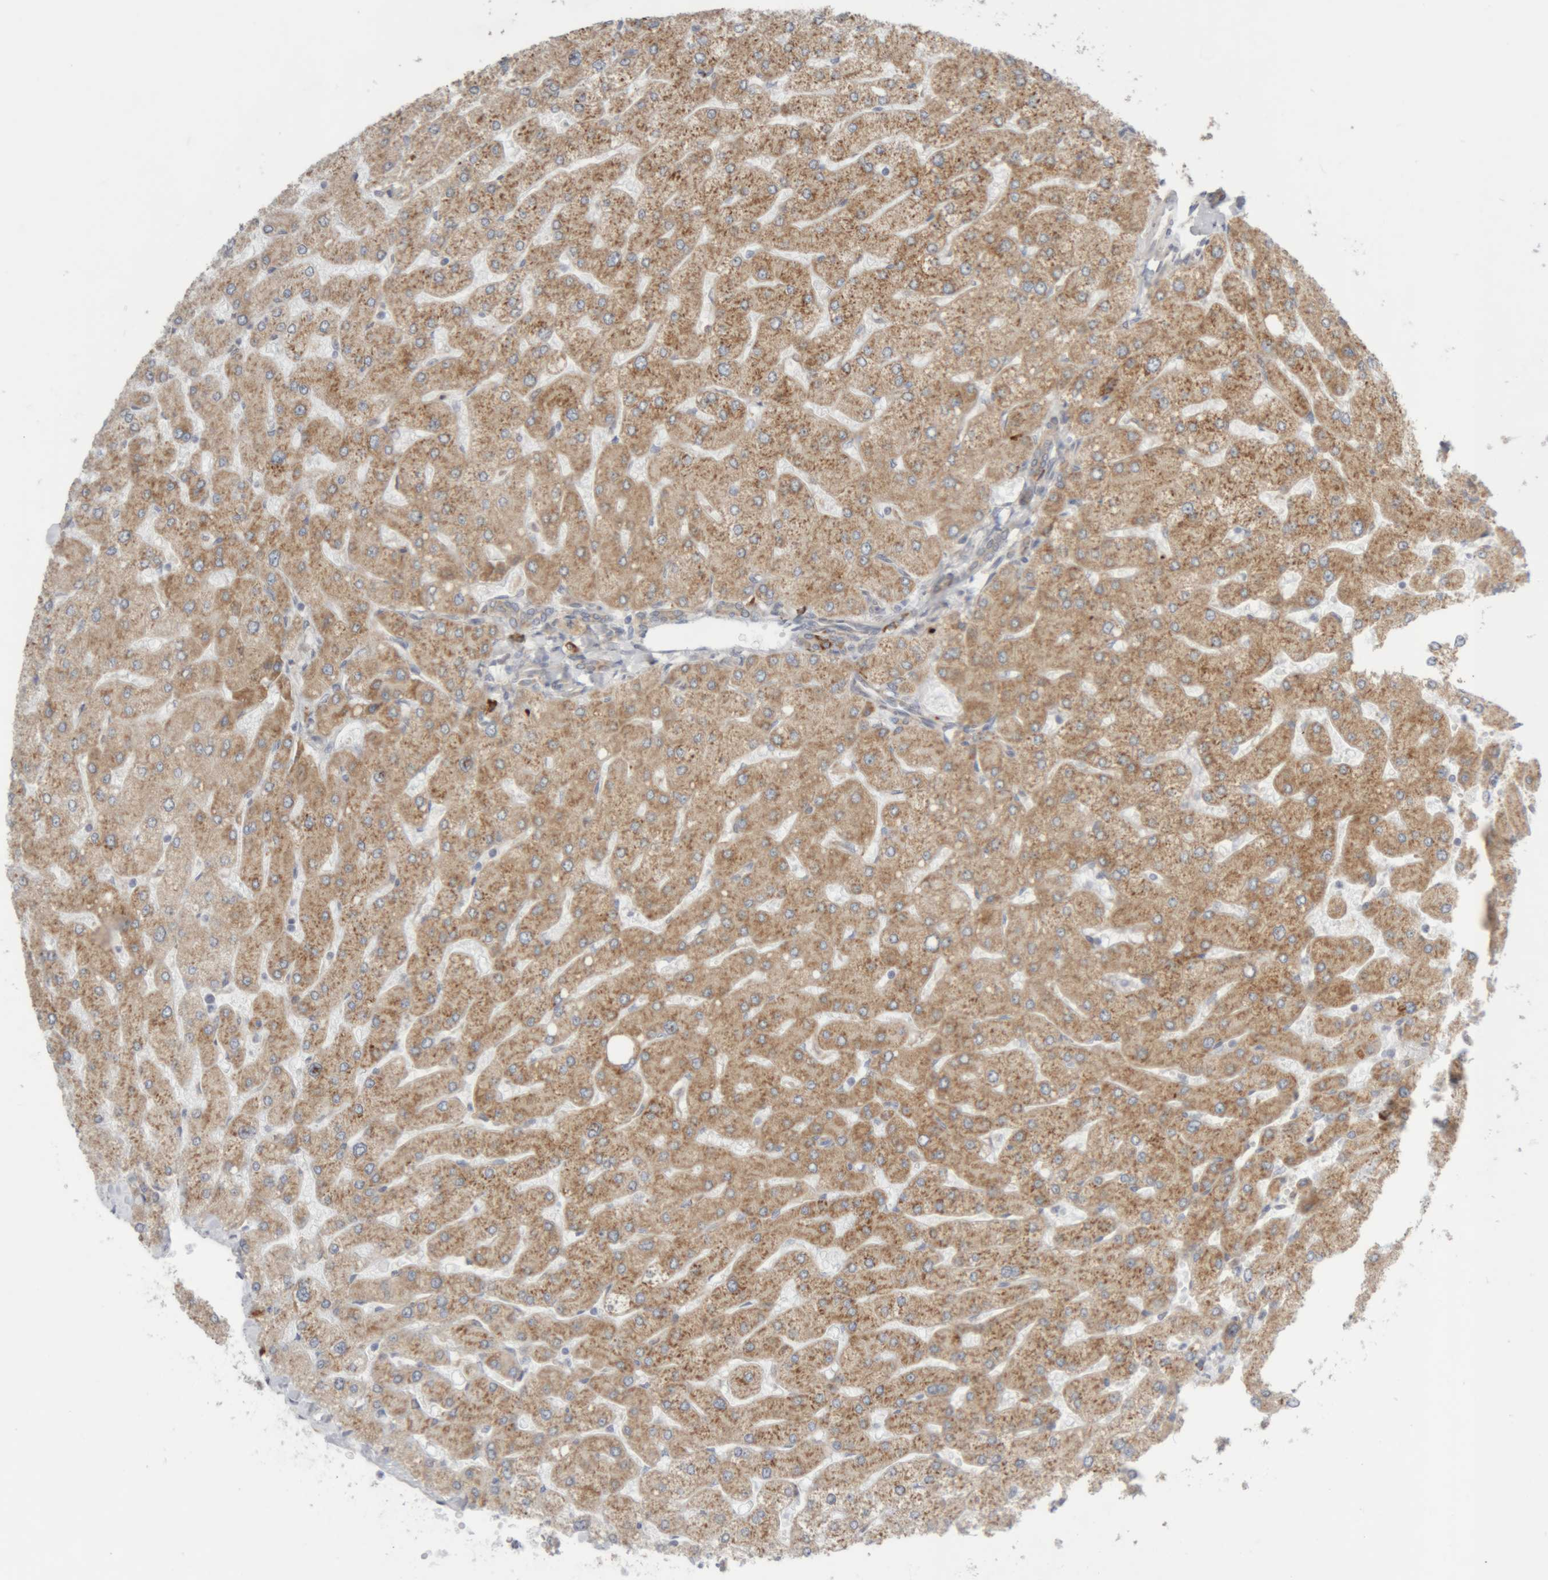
{"staining": {"intensity": "moderate", "quantity": "<25%", "location": "cytoplasmic/membranous"}, "tissue": "liver", "cell_type": "Cholangiocytes", "image_type": "normal", "snomed": [{"axis": "morphology", "description": "Normal tissue, NOS"}, {"axis": "topography", "description": "Liver"}], "caption": "Immunohistochemical staining of benign liver shows <25% levels of moderate cytoplasmic/membranous protein positivity in approximately <25% of cholangiocytes. The staining is performed using DAB brown chromogen to label protein expression. The nuclei are counter-stained blue using hematoxylin.", "gene": "RPN2", "patient": {"sex": "male", "age": 55}}